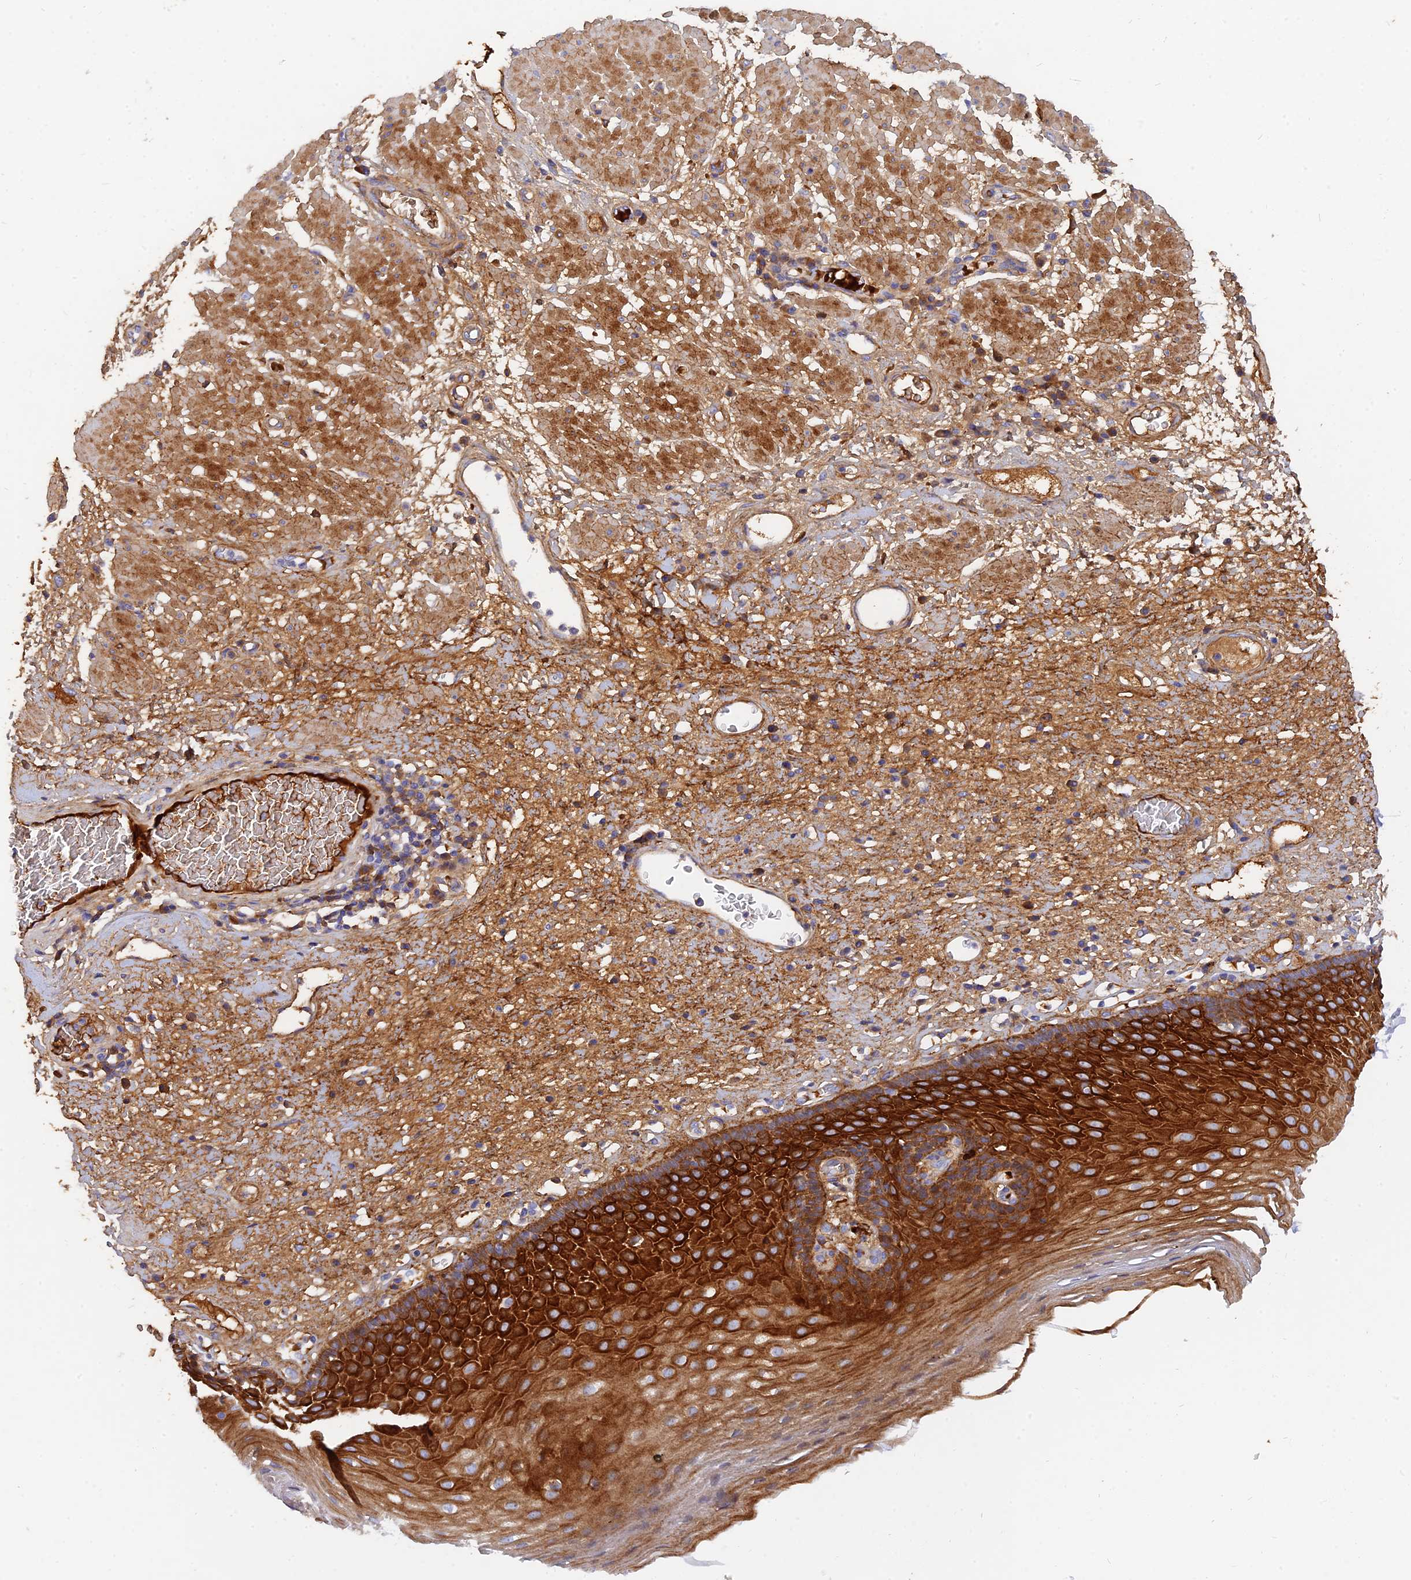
{"staining": {"intensity": "strong", "quantity": ">75%", "location": "cytoplasmic/membranous"}, "tissue": "esophagus", "cell_type": "Squamous epithelial cells", "image_type": "normal", "snomed": [{"axis": "morphology", "description": "Normal tissue, NOS"}, {"axis": "morphology", "description": "Adenocarcinoma, NOS"}, {"axis": "topography", "description": "Esophagus"}], "caption": "A brown stain highlights strong cytoplasmic/membranous staining of a protein in squamous epithelial cells of normal human esophagus.", "gene": "MROH1", "patient": {"sex": "male", "age": 62}}